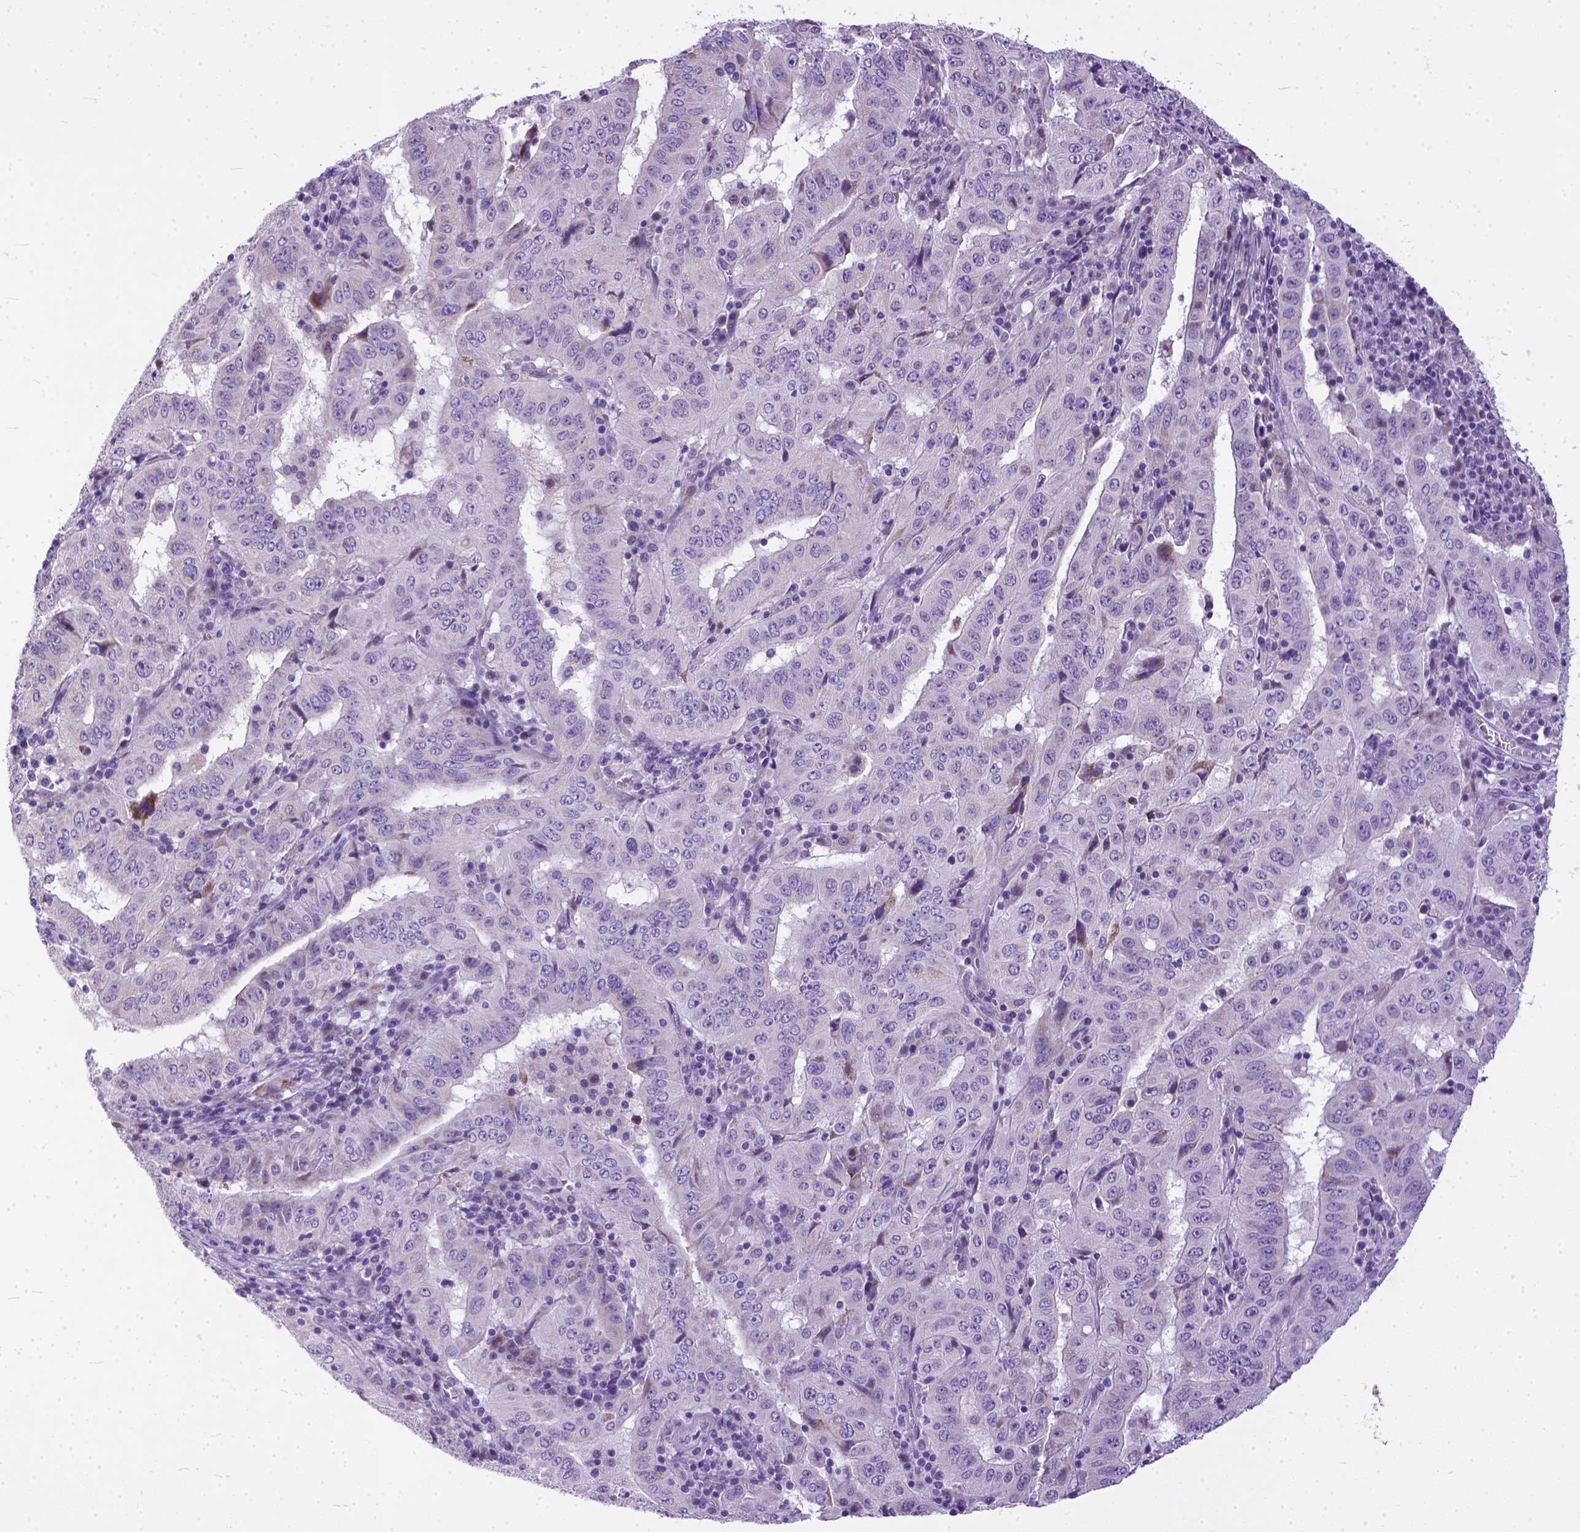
{"staining": {"intensity": "negative", "quantity": "none", "location": "none"}, "tissue": "pancreatic cancer", "cell_type": "Tumor cells", "image_type": "cancer", "snomed": [{"axis": "morphology", "description": "Adenocarcinoma, NOS"}, {"axis": "topography", "description": "Pancreas"}], "caption": "Immunohistochemical staining of human pancreatic cancer (adenocarcinoma) shows no significant staining in tumor cells.", "gene": "PLK5", "patient": {"sex": "male", "age": 63}}